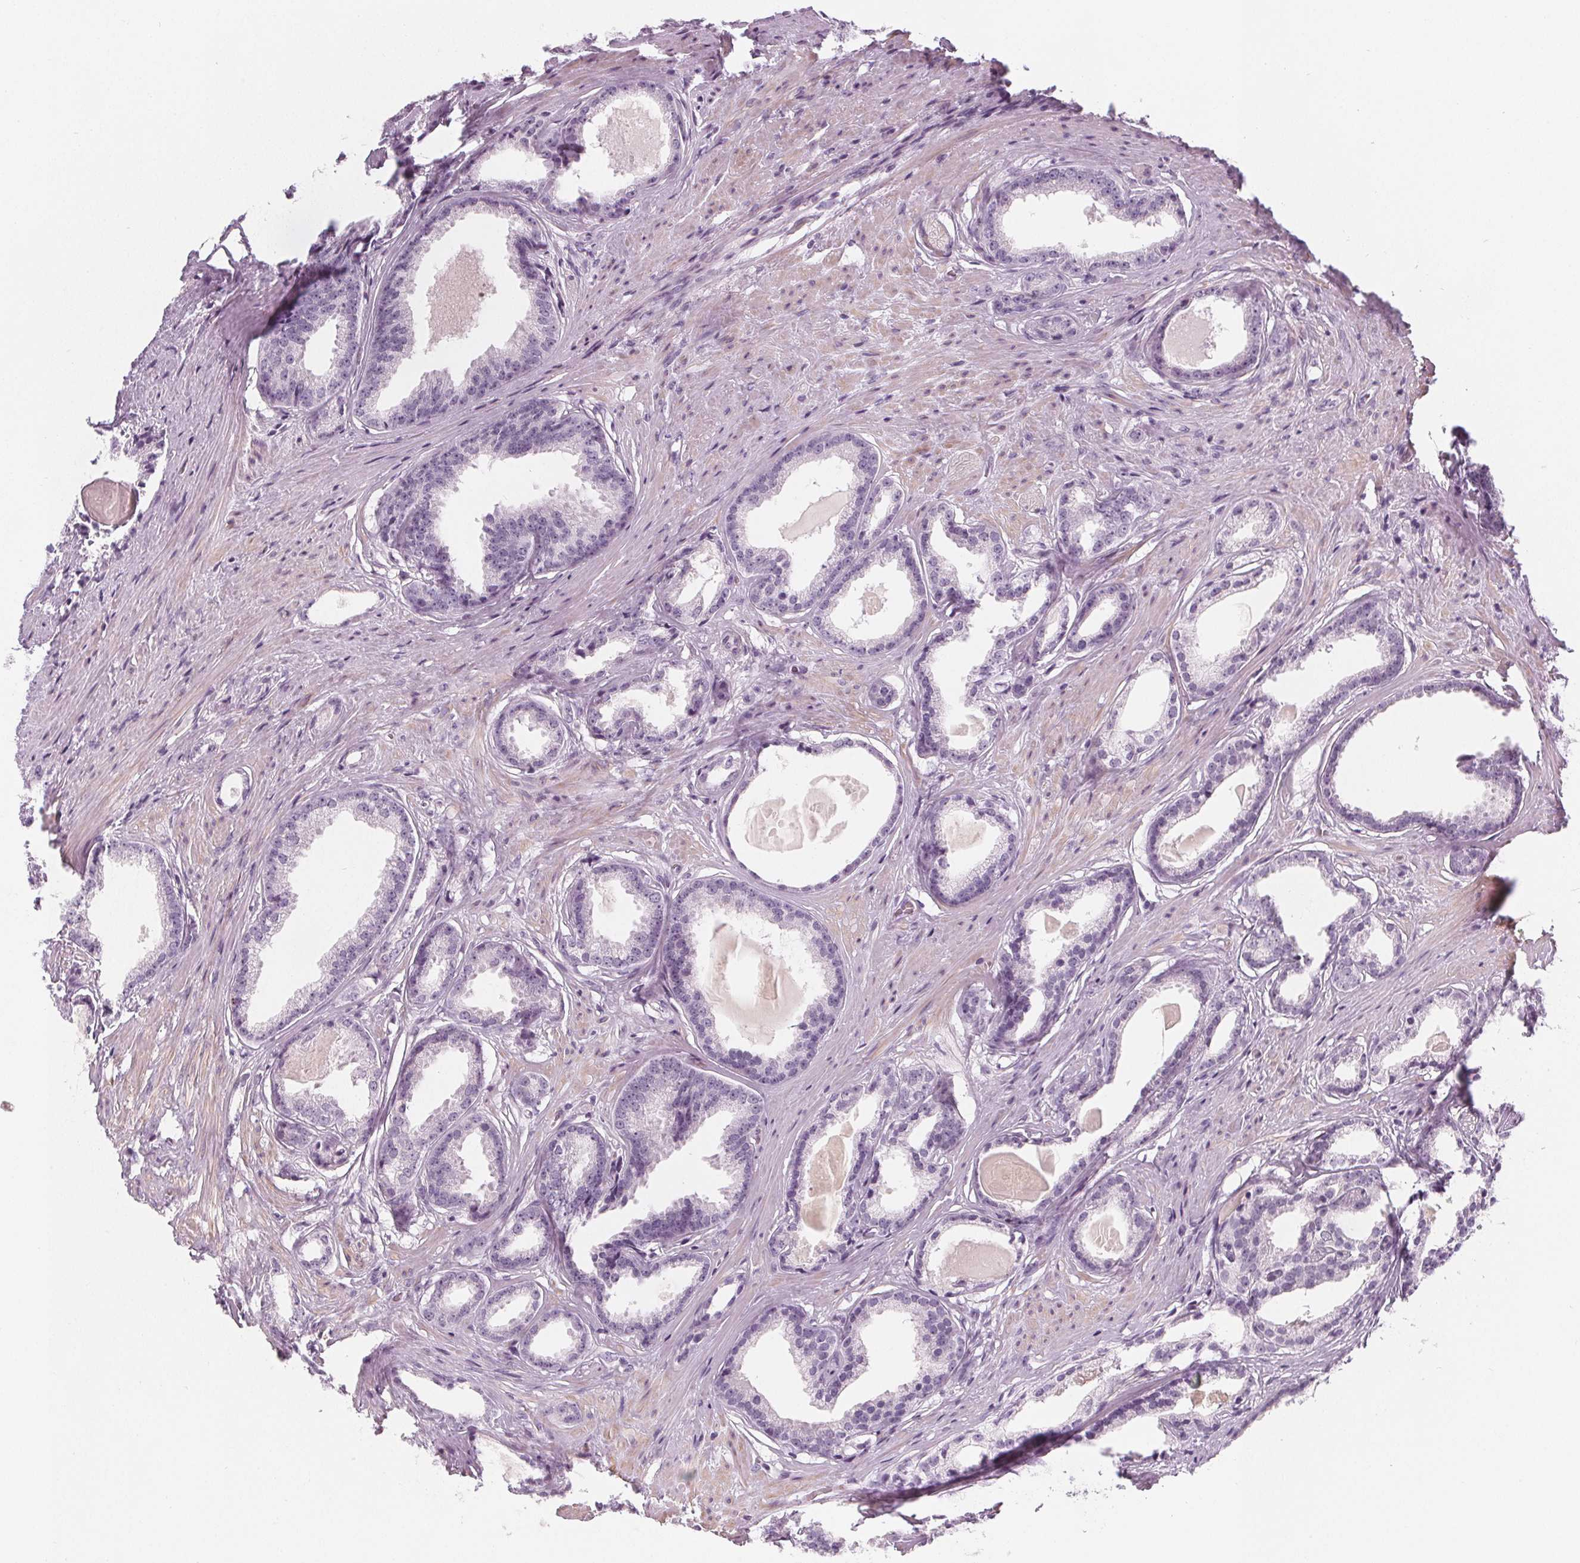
{"staining": {"intensity": "negative", "quantity": "none", "location": "none"}, "tissue": "prostate cancer", "cell_type": "Tumor cells", "image_type": "cancer", "snomed": [{"axis": "morphology", "description": "Adenocarcinoma, Low grade"}, {"axis": "topography", "description": "Prostate"}], "caption": "An immunohistochemistry (IHC) image of prostate low-grade adenocarcinoma is shown. There is no staining in tumor cells of prostate low-grade adenocarcinoma. (Brightfield microscopy of DAB (3,3'-diaminobenzidine) IHC at high magnification).", "gene": "SLC5A12", "patient": {"sex": "male", "age": 65}}